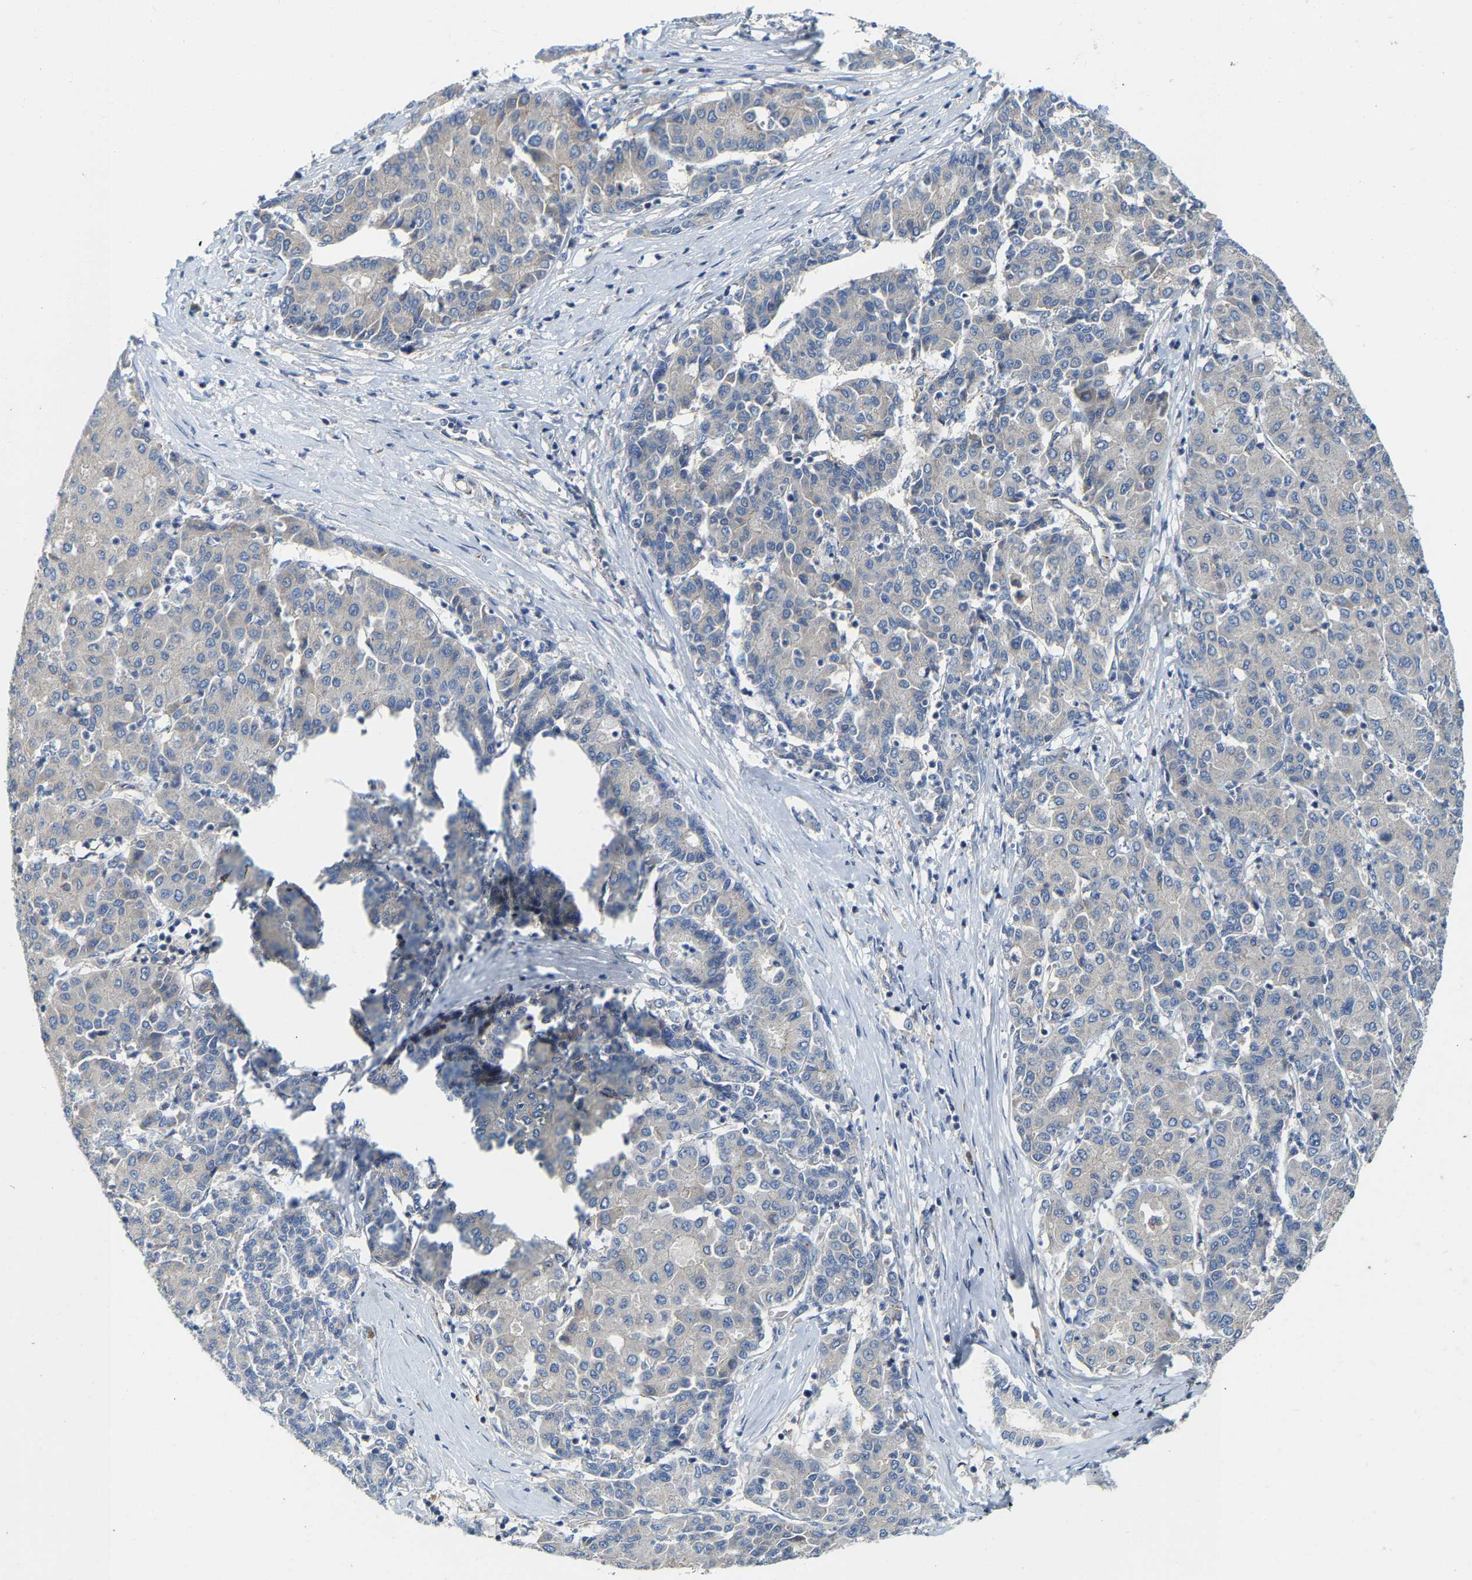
{"staining": {"intensity": "negative", "quantity": "none", "location": "none"}, "tissue": "liver cancer", "cell_type": "Tumor cells", "image_type": "cancer", "snomed": [{"axis": "morphology", "description": "Carcinoma, Hepatocellular, NOS"}, {"axis": "topography", "description": "Liver"}], "caption": "Histopathology image shows no protein positivity in tumor cells of liver cancer tissue.", "gene": "PCNT", "patient": {"sex": "male", "age": 65}}